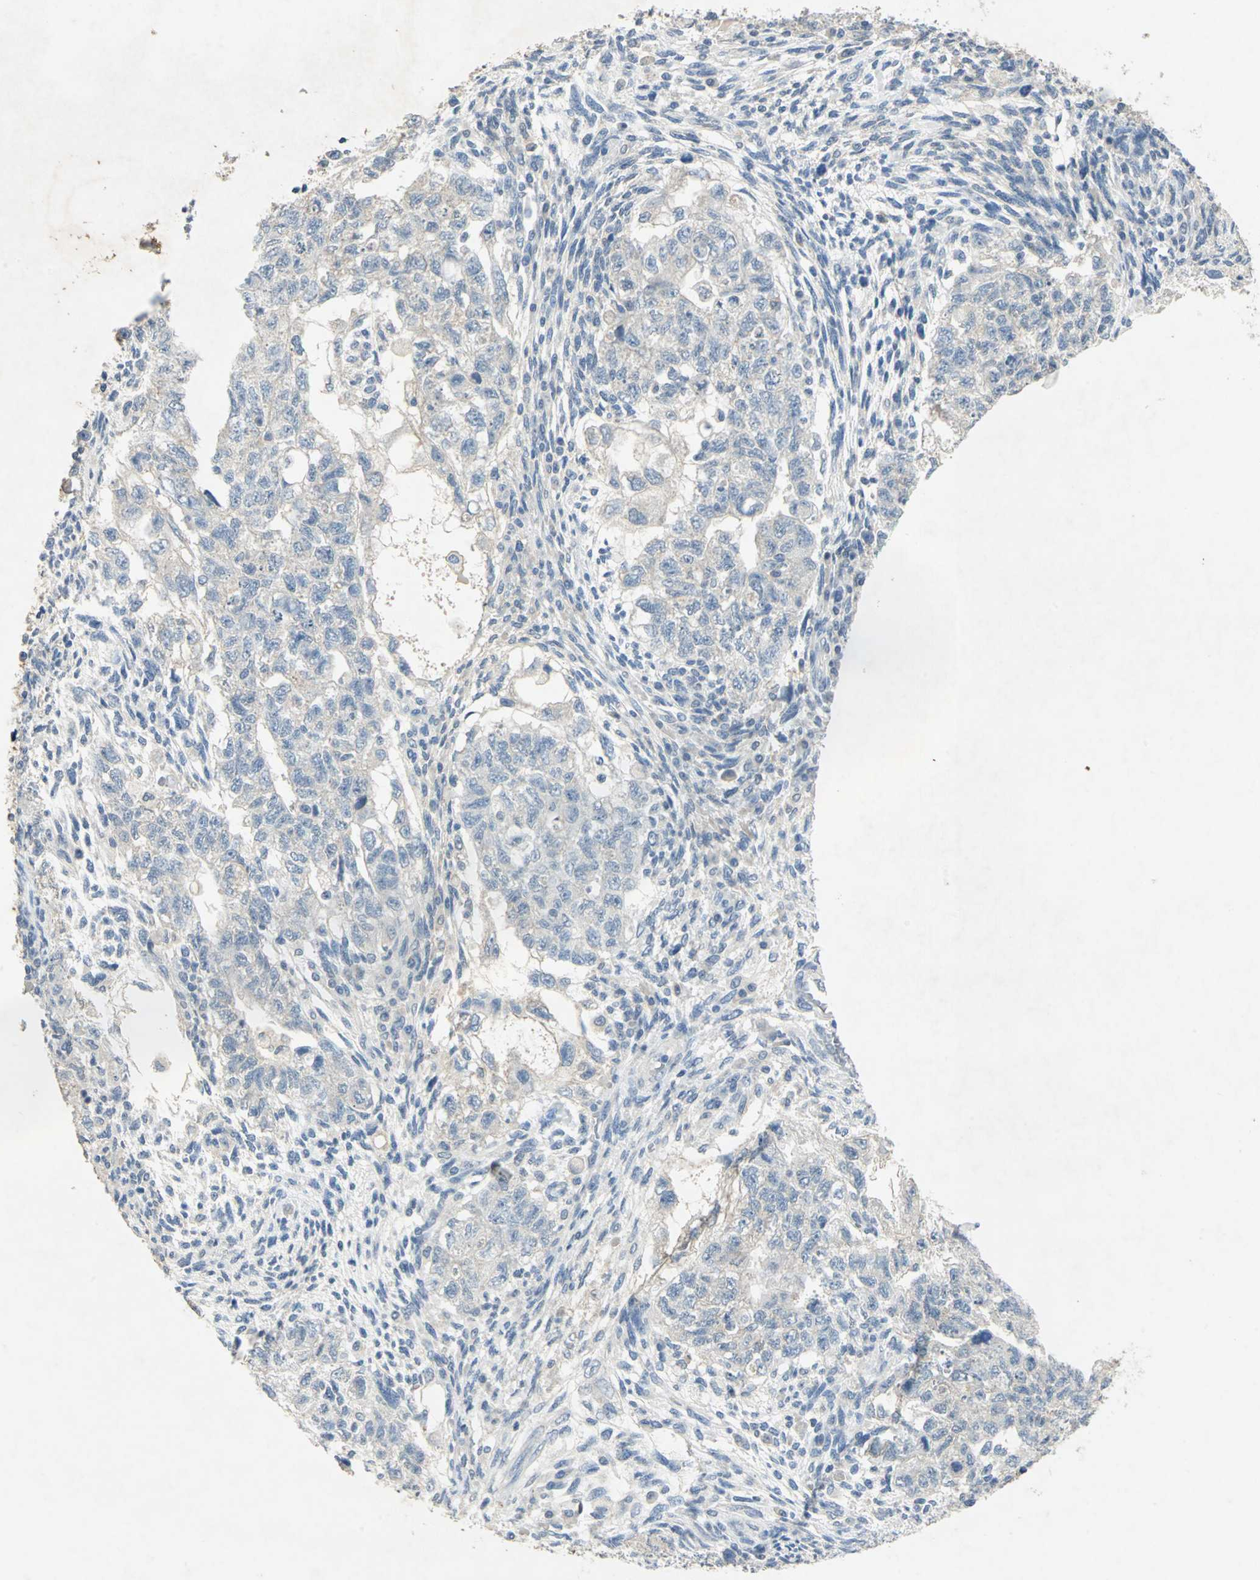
{"staining": {"intensity": "negative", "quantity": "none", "location": "none"}, "tissue": "testis cancer", "cell_type": "Tumor cells", "image_type": "cancer", "snomed": [{"axis": "morphology", "description": "Normal tissue, NOS"}, {"axis": "morphology", "description": "Carcinoma, Embryonal, NOS"}, {"axis": "topography", "description": "Testis"}], "caption": "Immunohistochemical staining of testis cancer shows no significant positivity in tumor cells.", "gene": "CAMK2B", "patient": {"sex": "male", "age": 36}}